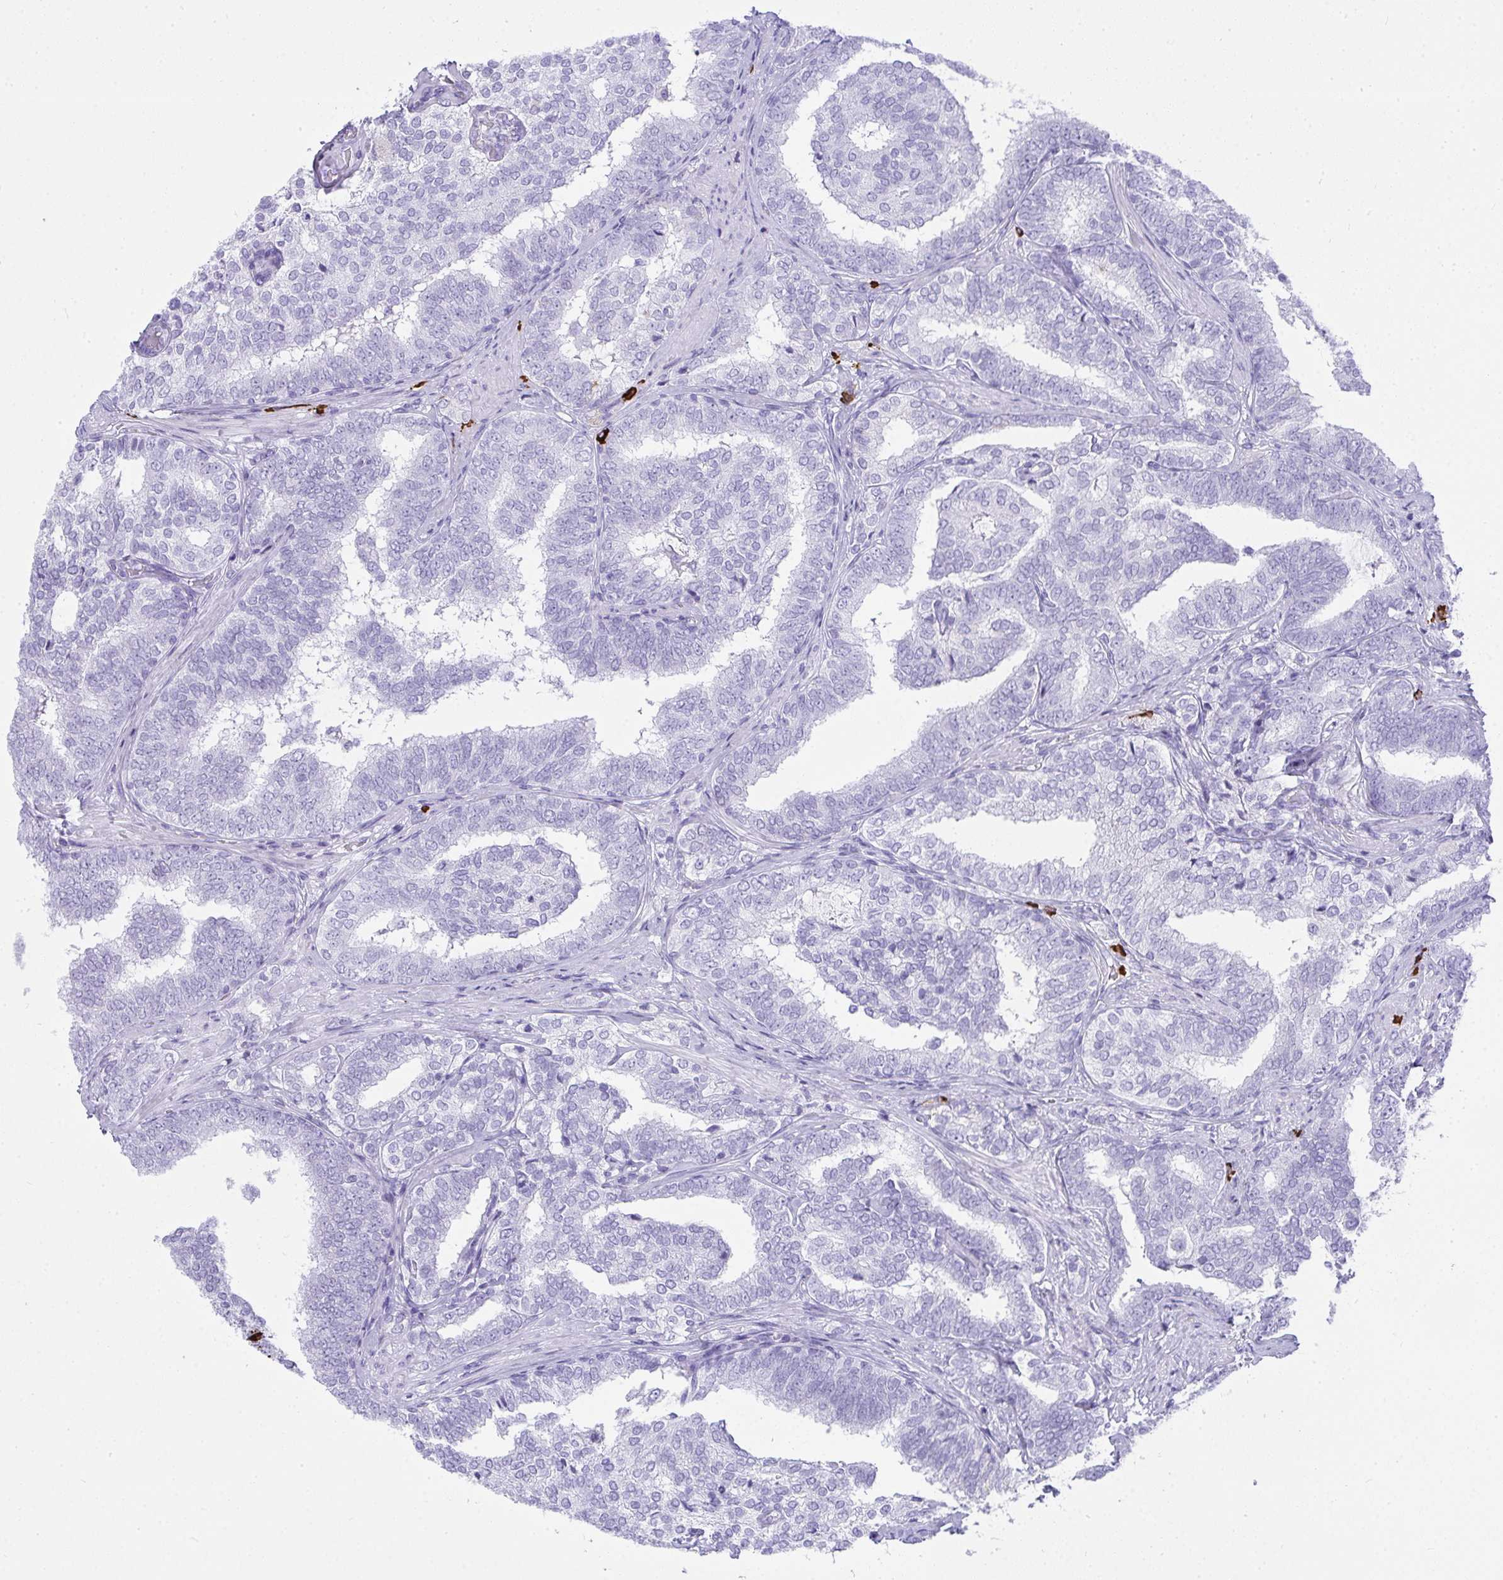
{"staining": {"intensity": "negative", "quantity": "none", "location": "none"}, "tissue": "prostate cancer", "cell_type": "Tumor cells", "image_type": "cancer", "snomed": [{"axis": "morphology", "description": "Adenocarcinoma, High grade"}, {"axis": "topography", "description": "Prostate"}], "caption": "Immunohistochemical staining of prostate adenocarcinoma (high-grade) displays no significant expression in tumor cells.", "gene": "CDADC1", "patient": {"sex": "male", "age": 72}}